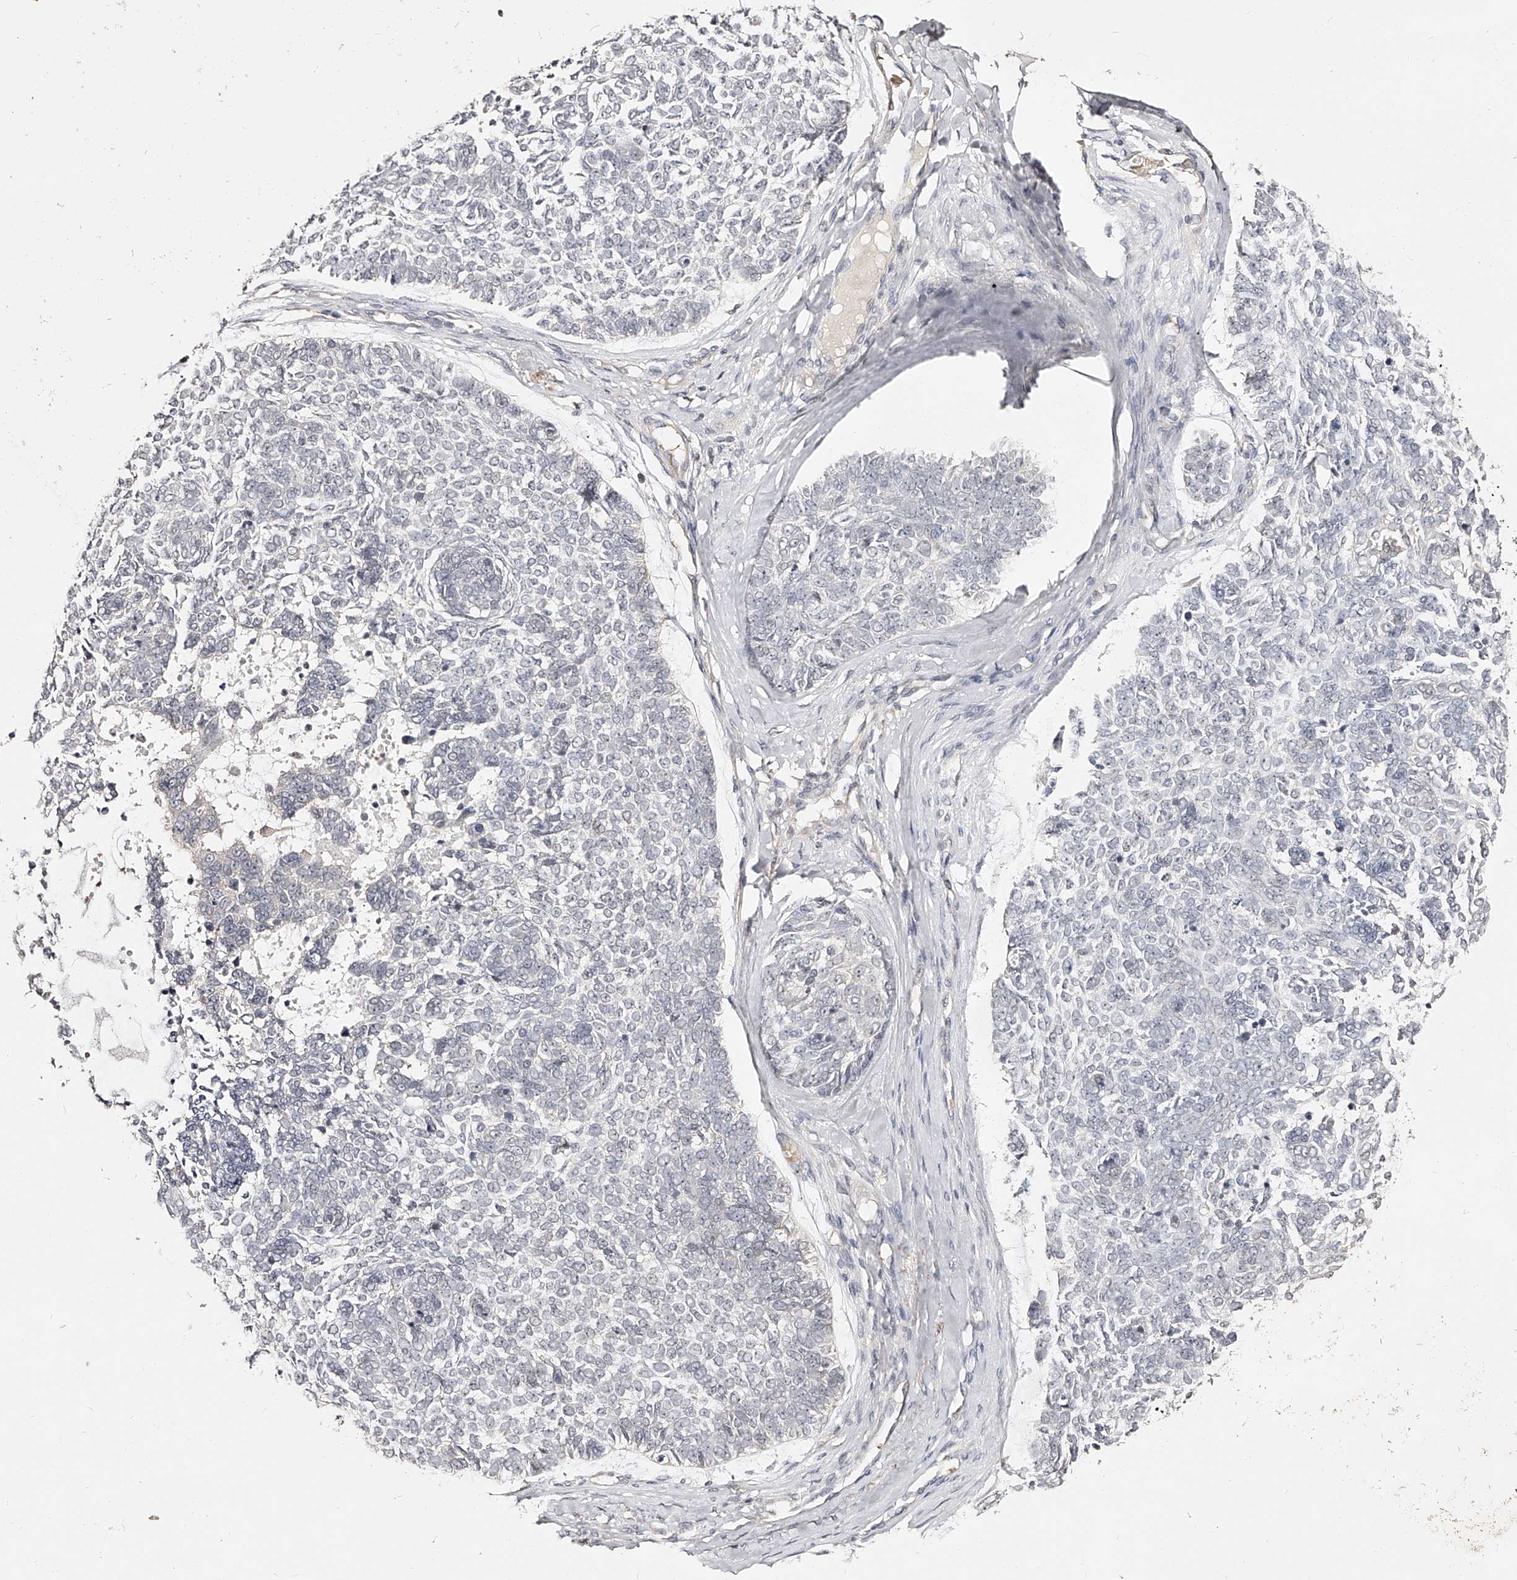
{"staining": {"intensity": "negative", "quantity": "none", "location": "none"}, "tissue": "skin cancer", "cell_type": "Tumor cells", "image_type": "cancer", "snomed": [{"axis": "morphology", "description": "Basal cell carcinoma"}, {"axis": "topography", "description": "Skin"}], "caption": "This is a image of IHC staining of skin basal cell carcinoma, which shows no expression in tumor cells.", "gene": "ZNF789", "patient": {"sex": "female", "age": 81}}